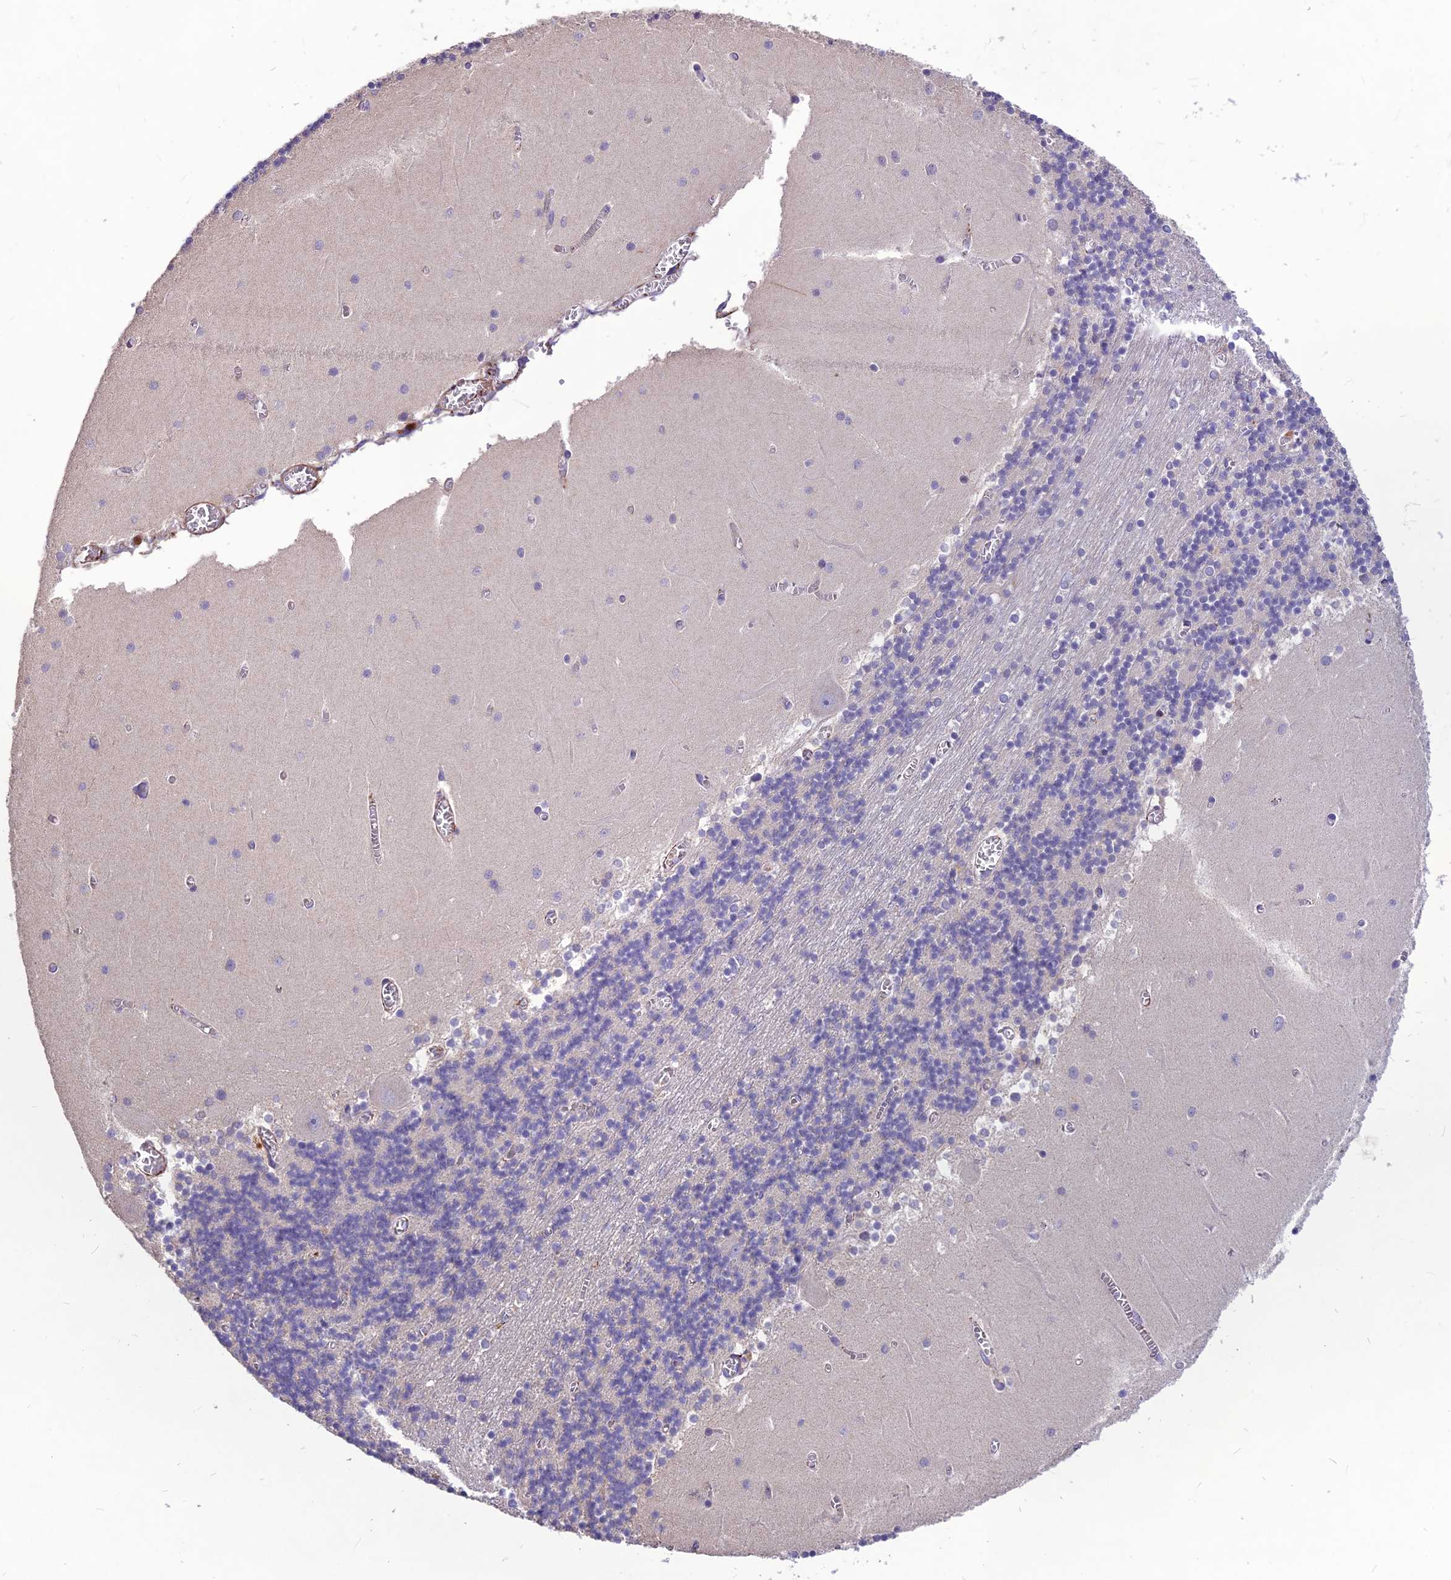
{"staining": {"intensity": "negative", "quantity": "none", "location": "none"}, "tissue": "cerebellum", "cell_type": "Cells in granular layer", "image_type": "normal", "snomed": [{"axis": "morphology", "description": "Normal tissue, NOS"}, {"axis": "topography", "description": "Cerebellum"}], "caption": "Immunohistochemical staining of unremarkable cerebellum shows no significant positivity in cells in granular layer.", "gene": "CLUH", "patient": {"sex": "female", "age": 28}}